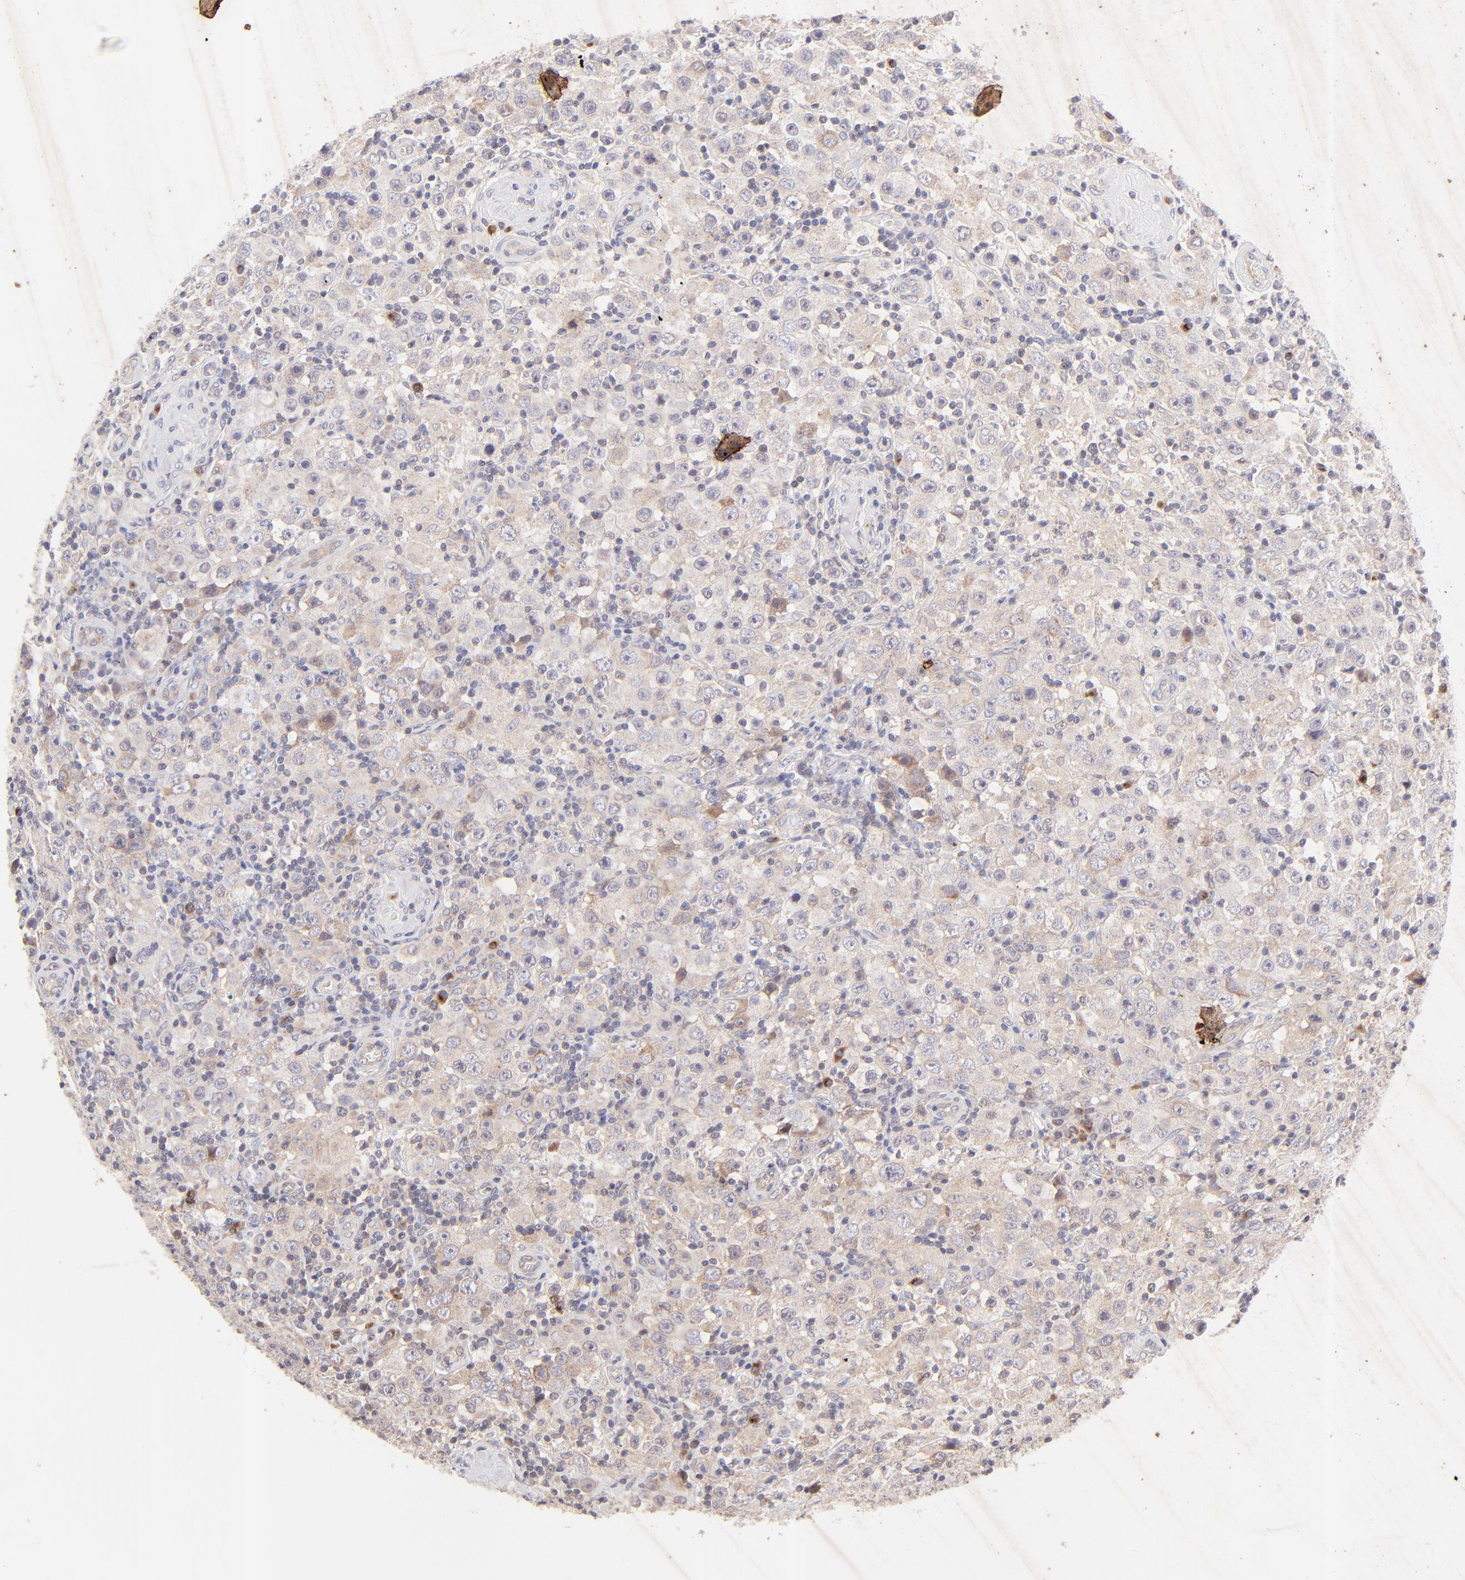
{"staining": {"intensity": "weak", "quantity": ">75%", "location": "cytoplasmic/membranous"}, "tissue": "testis cancer", "cell_type": "Tumor cells", "image_type": "cancer", "snomed": [{"axis": "morphology", "description": "Seminoma, NOS"}, {"axis": "topography", "description": "Testis"}], "caption": "Human testis cancer (seminoma) stained for a protein (brown) reveals weak cytoplasmic/membranous positive positivity in approximately >75% of tumor cells.", "gene": "TNRC6B", "patient": {"sex": "male", "age": 32}}